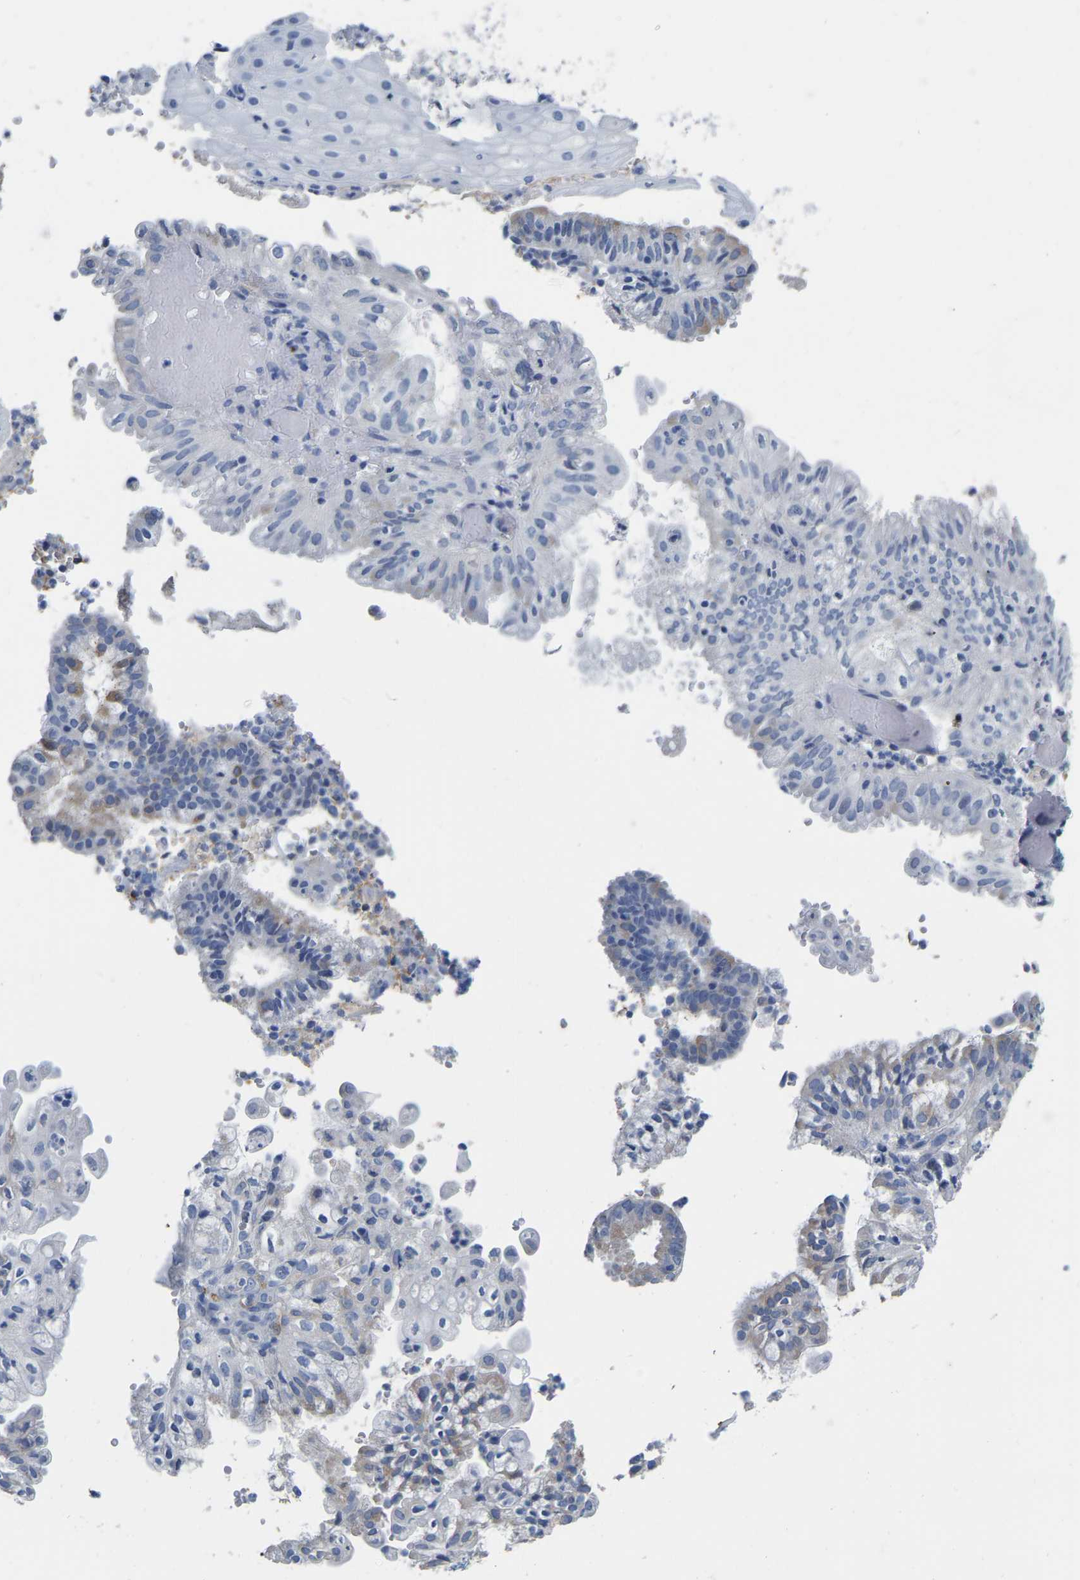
{"staining": {"intensity": "negative", "quantity": "none", "location": "none"}, "tissue": "endometrial cancer", "cell_type": "Tumor cells", "image_type": "cancer", "snomed": [{"axis": "morphology", "description": "Adenocarcinoma, NOS"}, {"axis": "topography", "description": "Endometrium"}], "caption": "Immunohistochemistry (IHC) photomicrograph of neoplastic tissue: human adenocarcinoma (endometrial) stained with DAB (3,3'-diaminobenzidine) displays no significant protein positivity in tumor cells.", "gene": "ULBP2", "patient": {"sex": "female", "age": 55}}